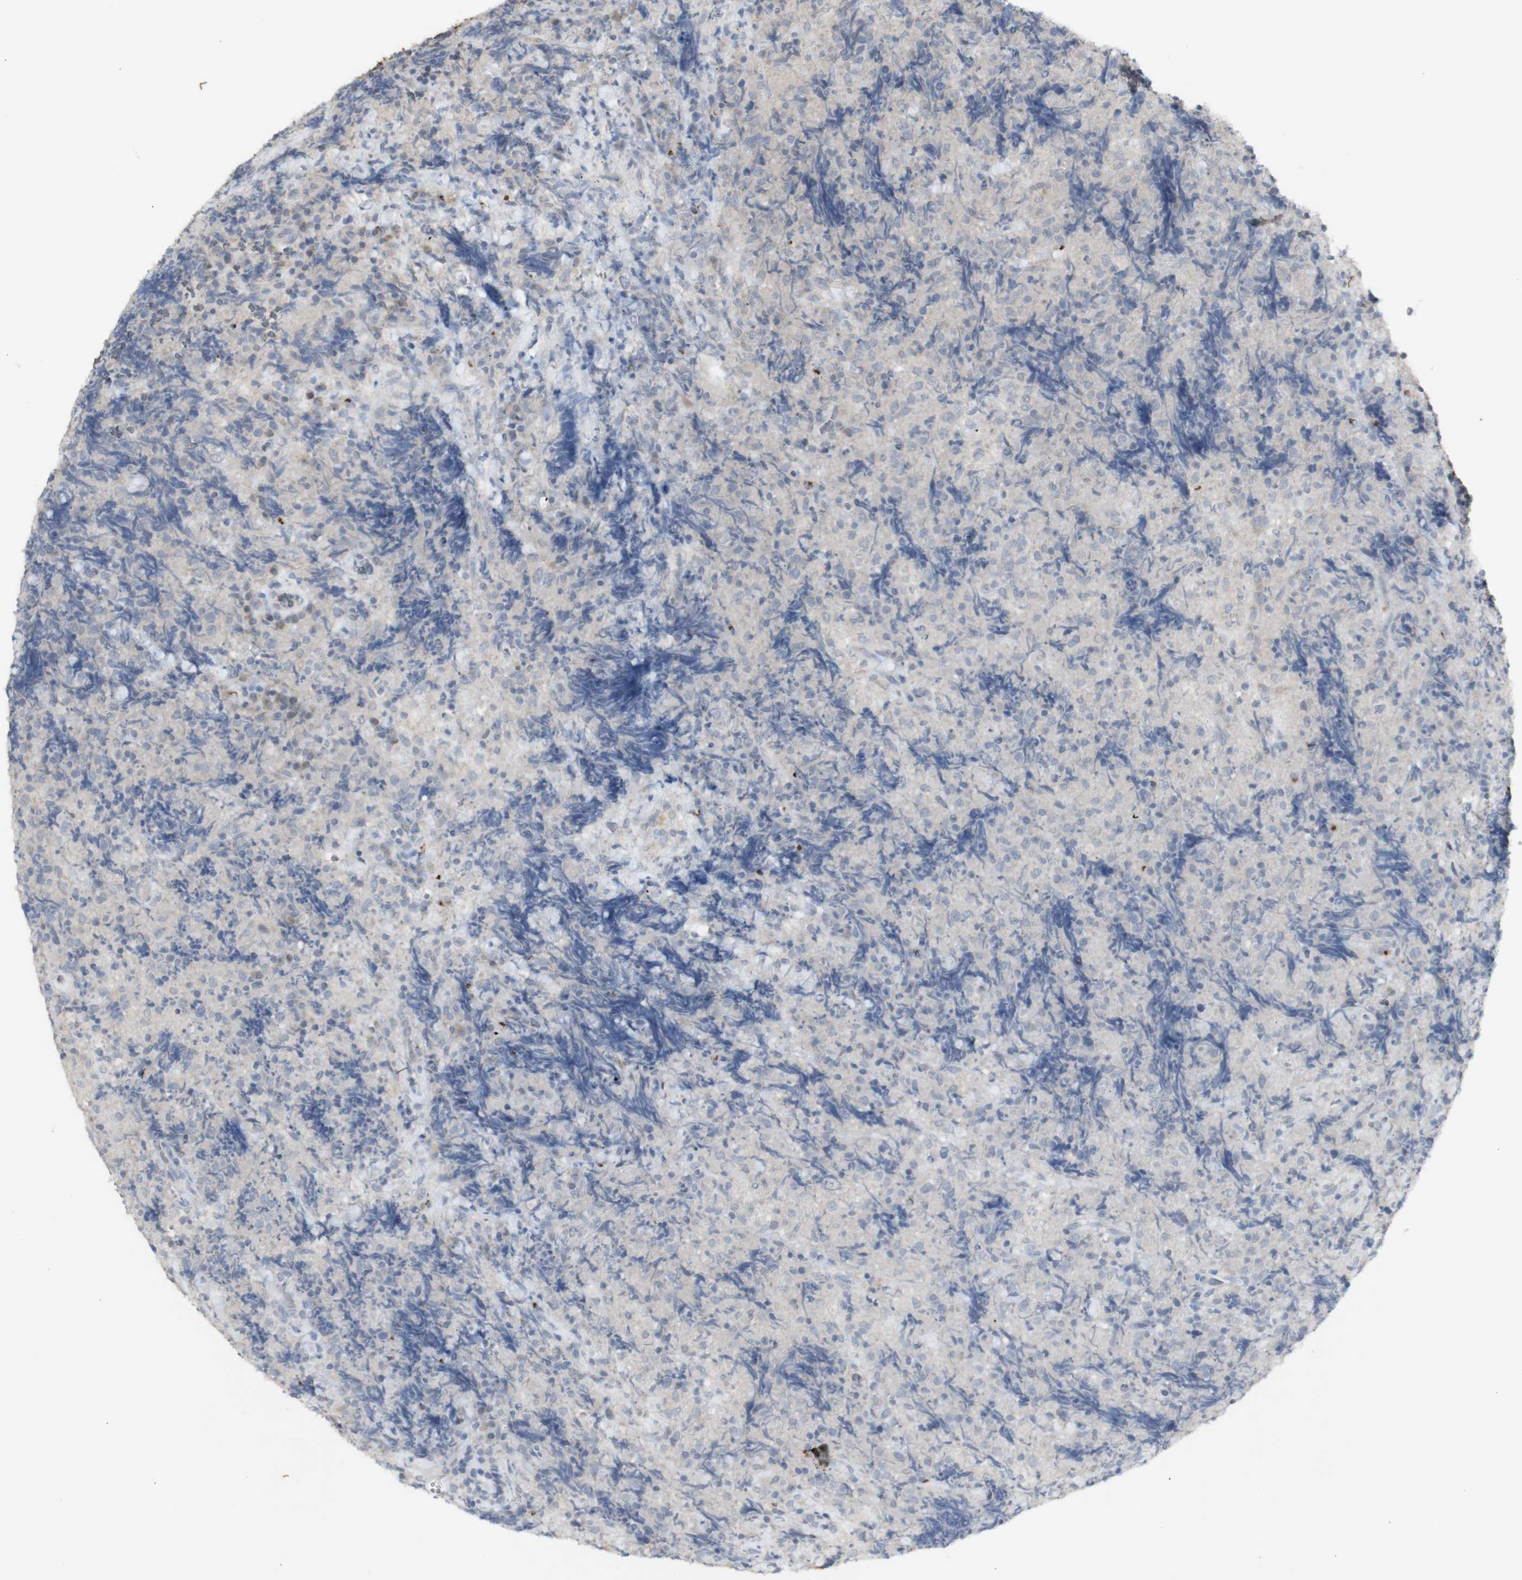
{"staining": {"intensity": "negative", "quantity": "none", "location": "none"}, "tissue": "lymphoma", "cell_type": "Tumor cells", "image_type": "cancer", "snomed": [{"axis": "morphology", "description": "Malignant lymphoma, non-Hodgkin's type, High grade"}, {"axis": "topography", "description": "Tonsil"}], "caption": "Tumor cells show no significant staining in lymphoma. (Brightfield microscopy of DAB IHC at high magnification).", "gene": "INS", "patient": {"sex": "female", "age": 36}}